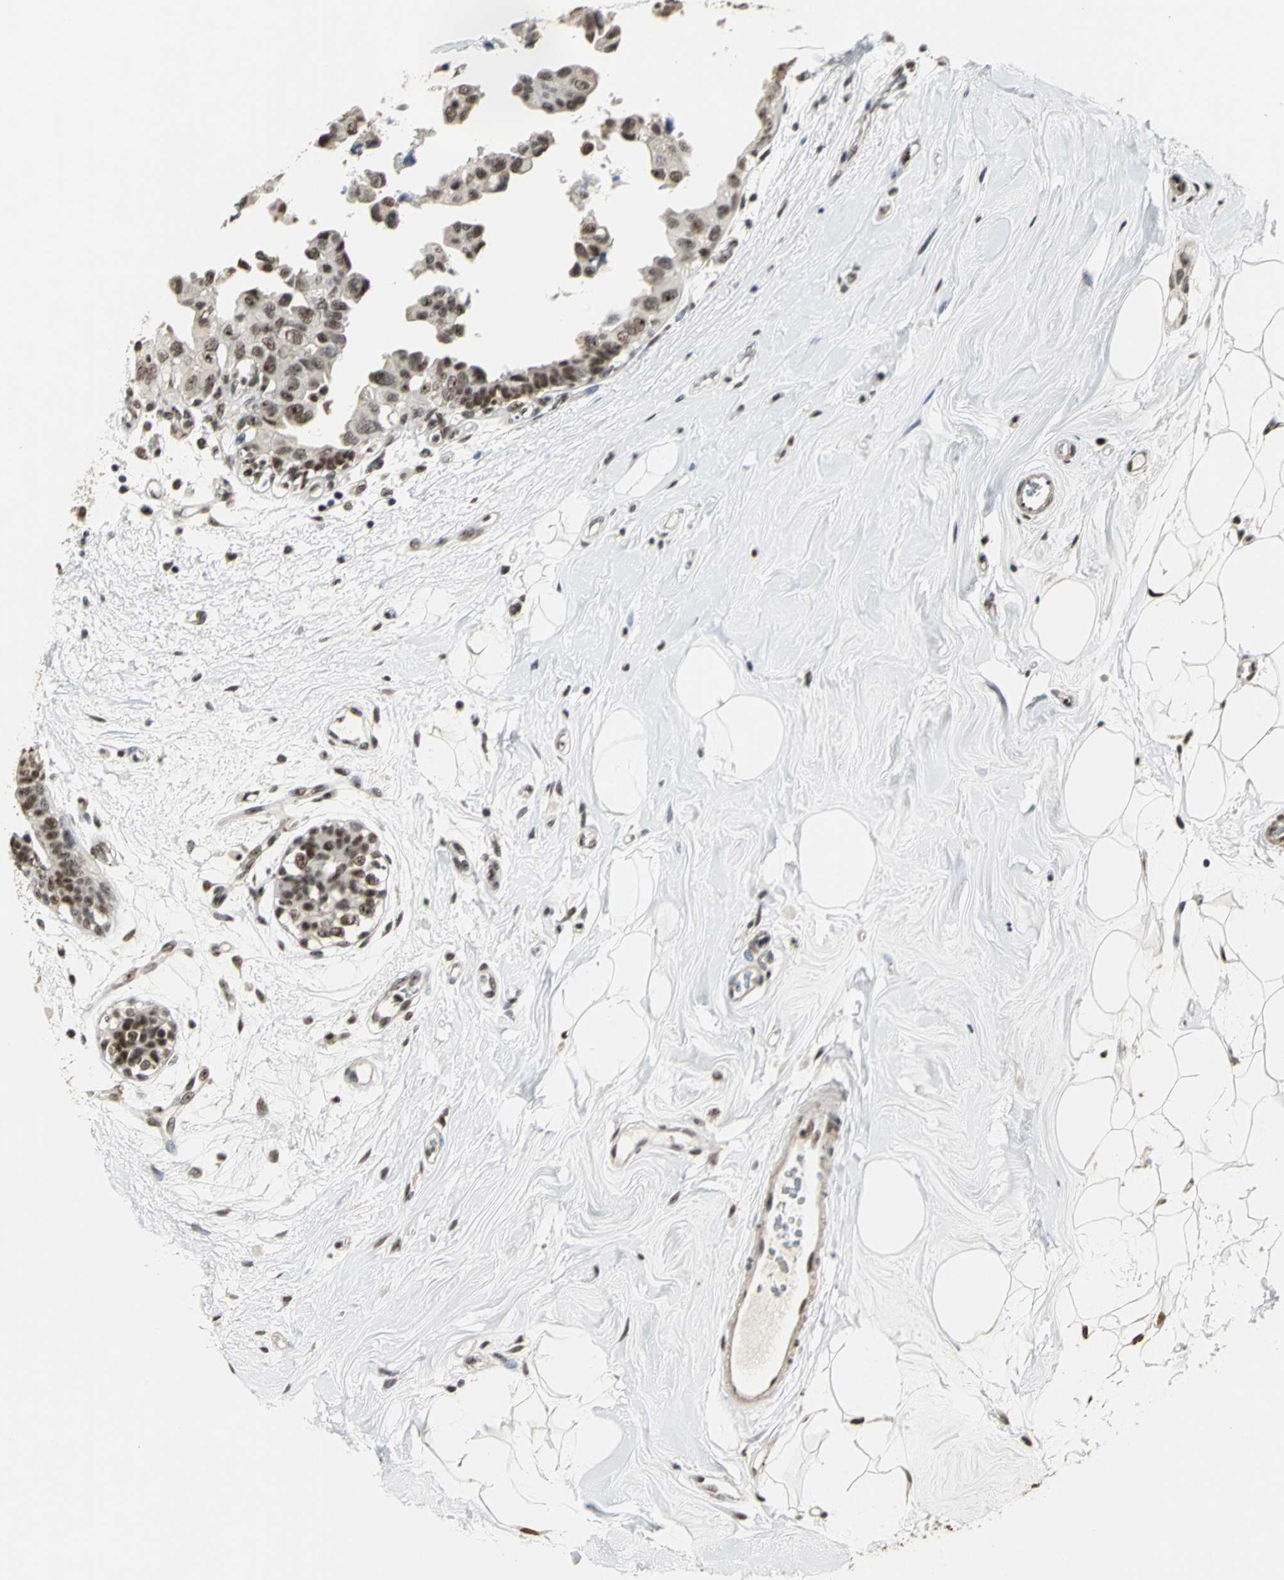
{"staining": {"intensity": "strong", "quantity": ">75%", "location": "nuclear"}, "tissue": "breast cancer", "cell_type": "Tumor cells", "image_type": "cancer", "snomed": [{"axis": "morphology", "description": "Duct carcinoma"}, {"axis": "topography", "description": "Breast"}], "caption": "Immunohistochemical staining of infiltrating ductal carcinoma (breast) demonstrates high levels of strong nuclear staining in approximately >75% of tumor cells.", "gene": "CCDC88C", "patient": {"sex": "female", "age": 40}}